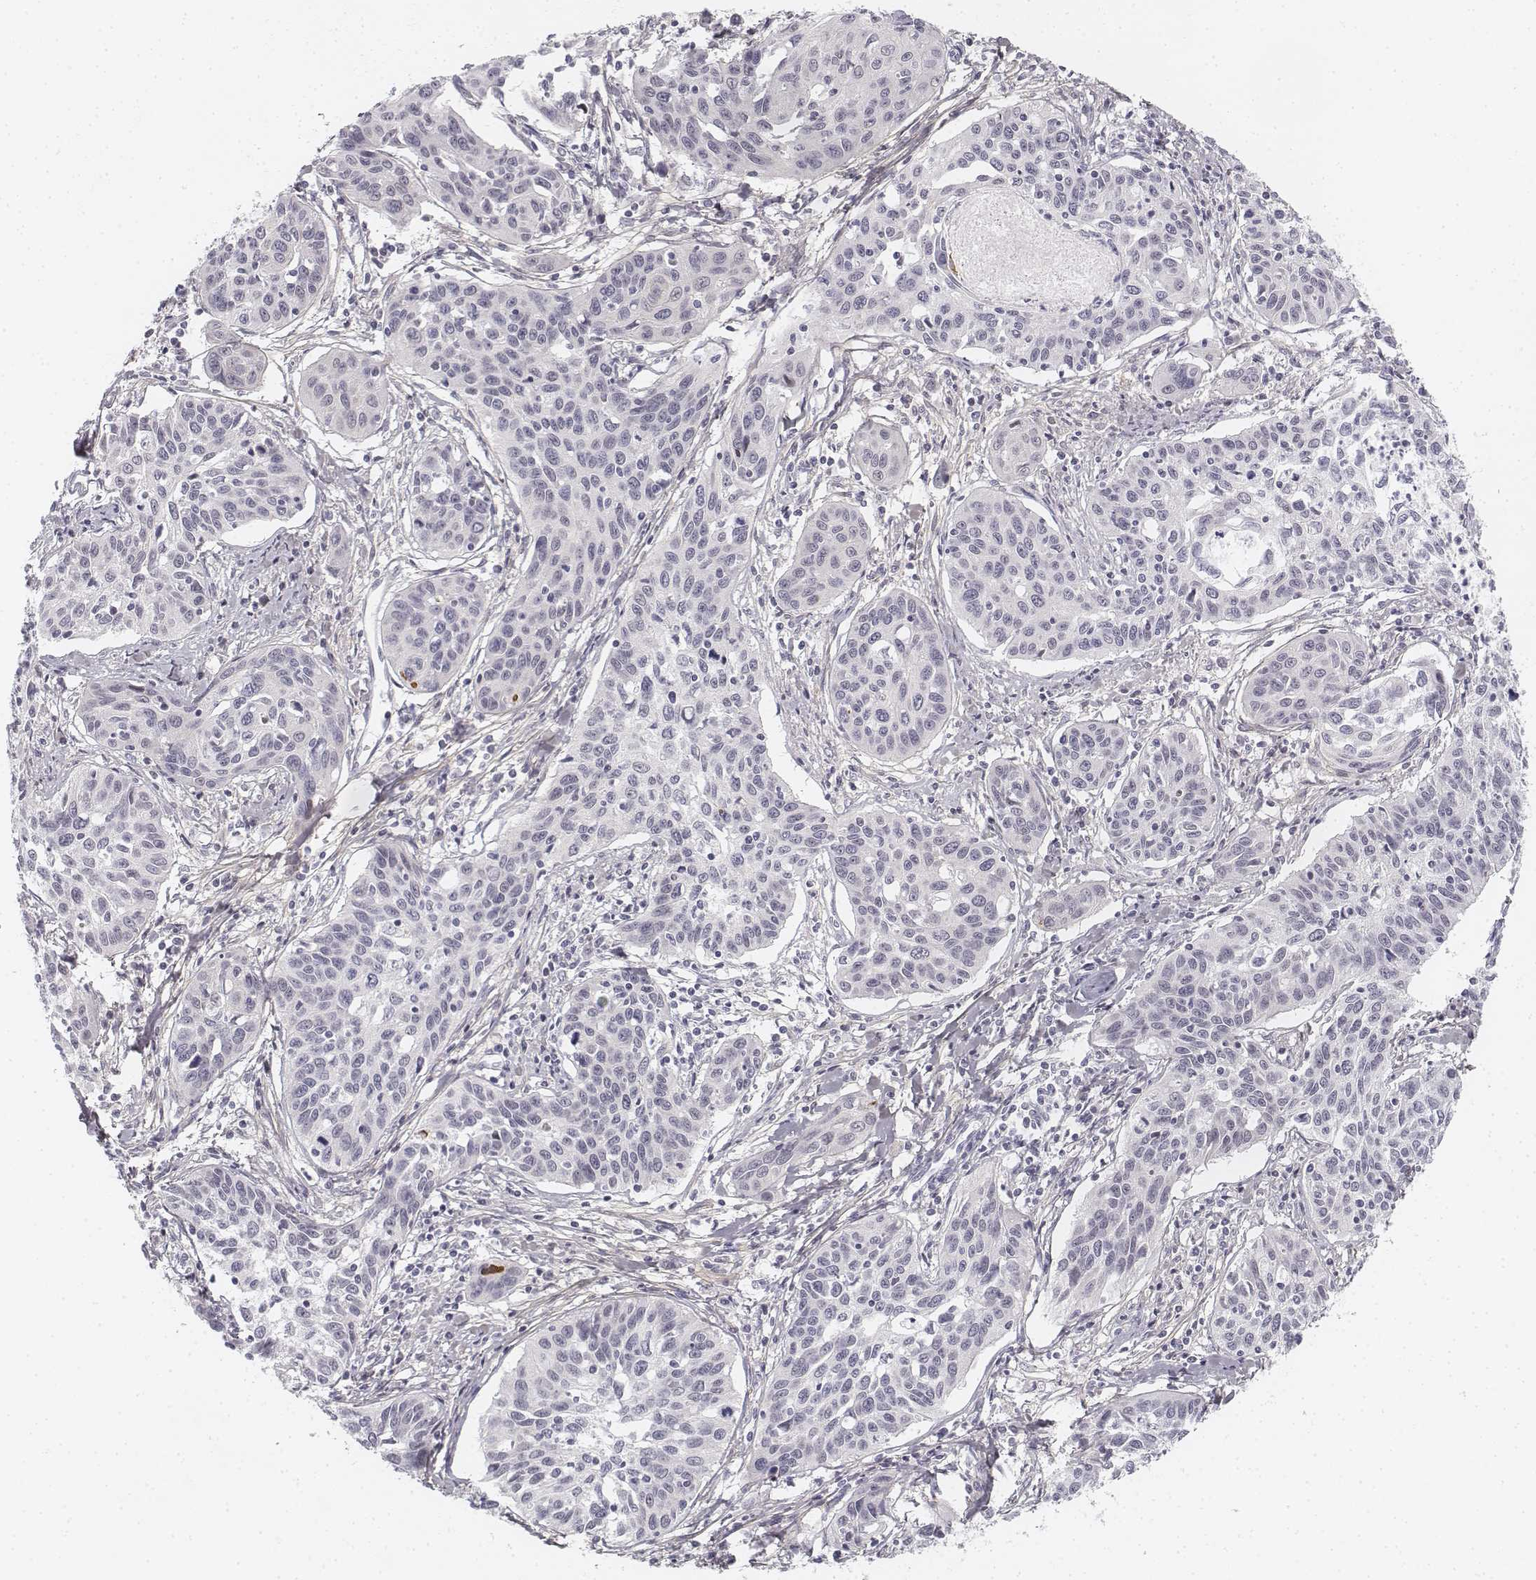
{"staining": {"intensity": "negative", "quantity": "none", "location": "none"}, "tissue": "cervical cancer", "cell_type": "Tumor cells", "image_type": "cancer", "snomed": [{"axis": "morphology", "description": "Squamous cell carcinoma, NOS"}, {"axis": "topography", "description": "Cervix"}], "caption": "This is an immunohistochemistry (IHC) micrograph of squamous cell carcinoma (cervical). There is no positivity in tumor cells.", "gene": "KRT84", "patient": {"sex": "female", "age": 31}}